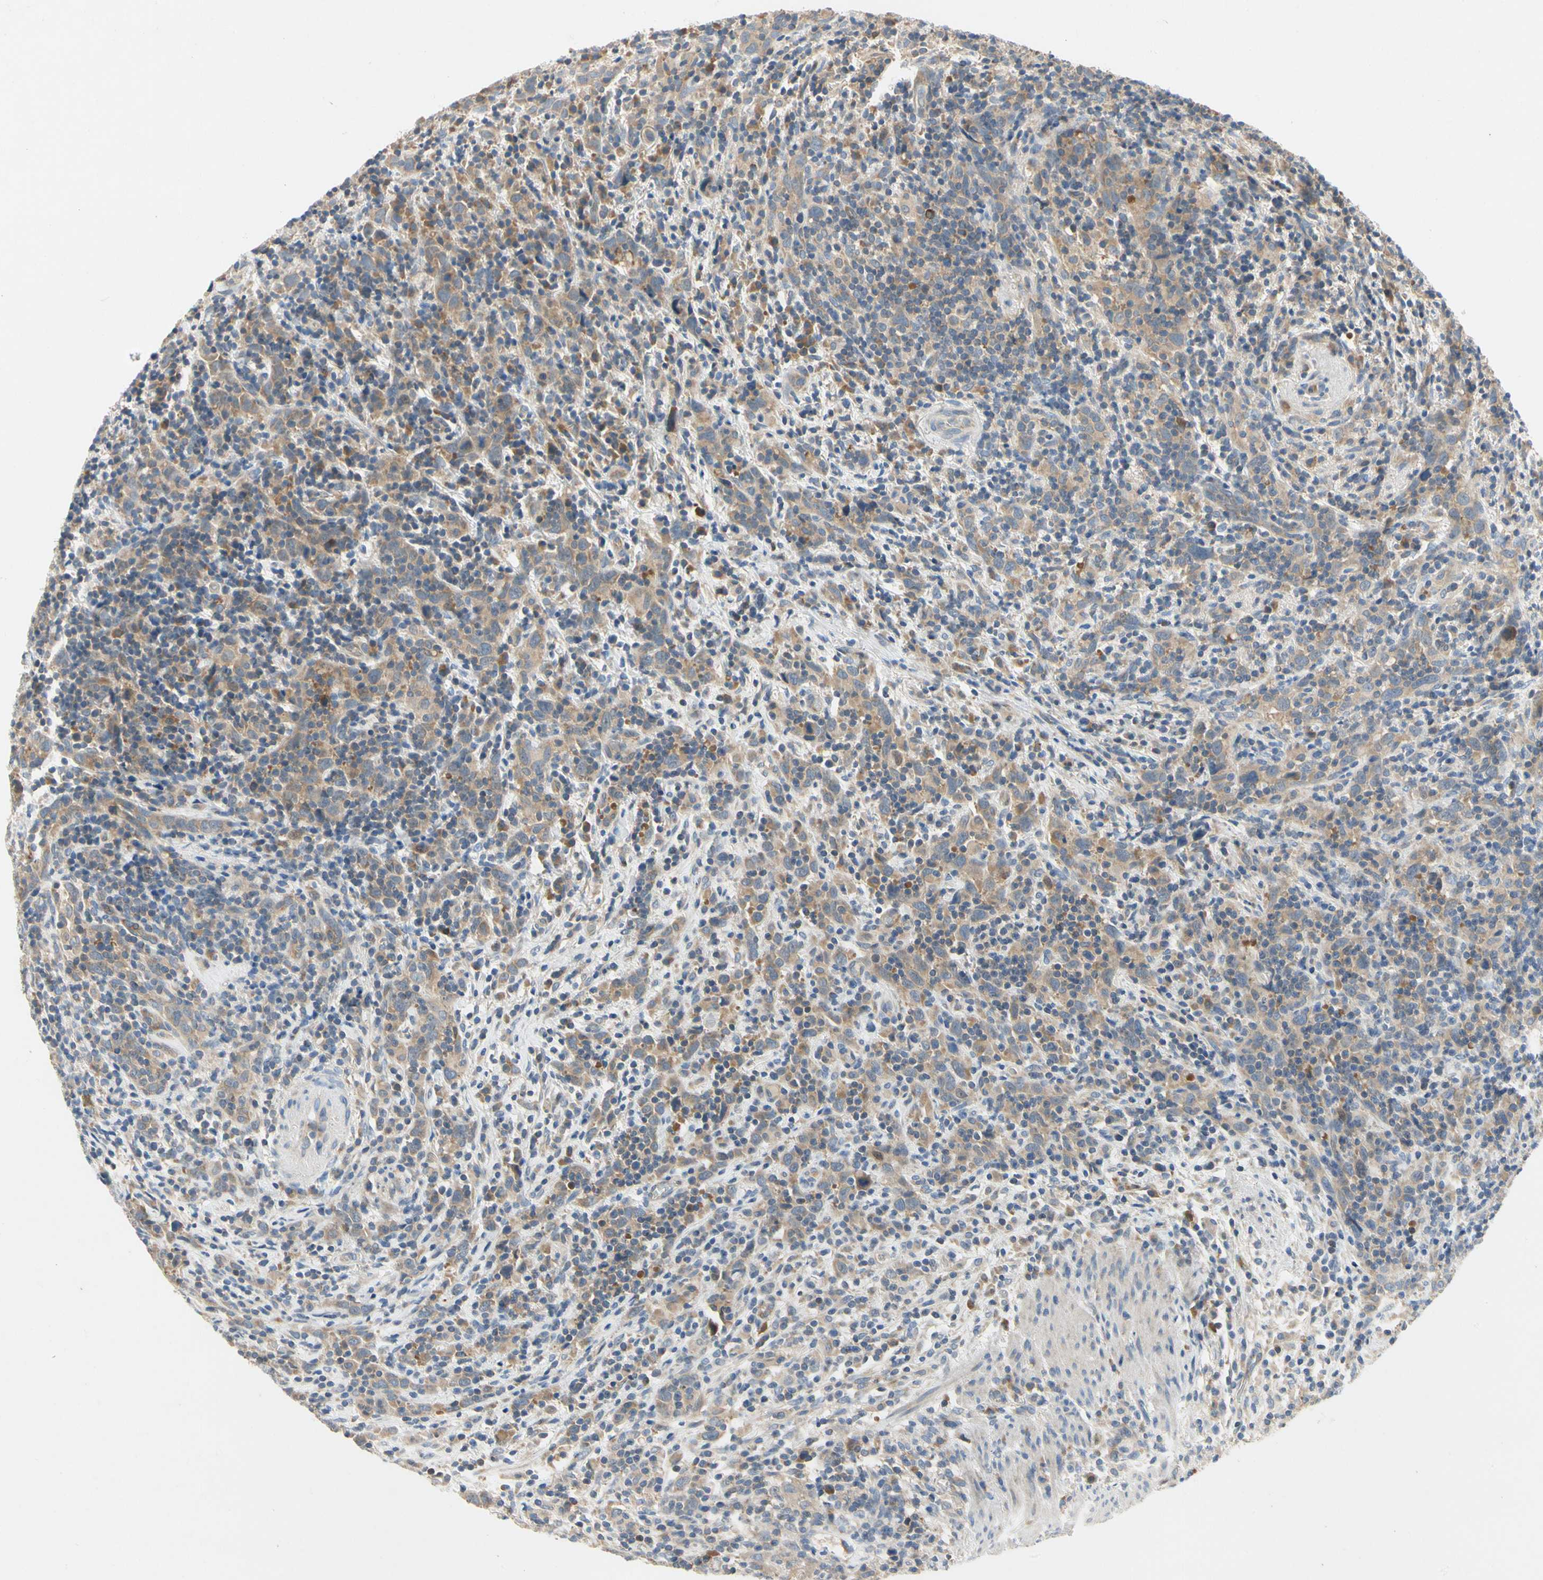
{"staining": {"intensity": "moderate", "quantity": ">75%", "location": "cytoplasmic/membranous"}, "tissue": "urothelial cancer", "cell_type": "Tumor cells", "image_type": "cancer", "snomed": [{"axis": "morphology", "description": "Urothelial carcinoma, High grade"}, {"axis": "topography", "description": "Urinary bladder"}], "caption": "IHC (DAB (3,3'-diaminobenzidine)) staining of high-grade urothelial carcinoma exhibits moderate cytoplasmic/membranous protein expression in about >75% of tumor cells.", "gene": "KLHDC8B", "patient": {"sex": "male", "age": 61}}